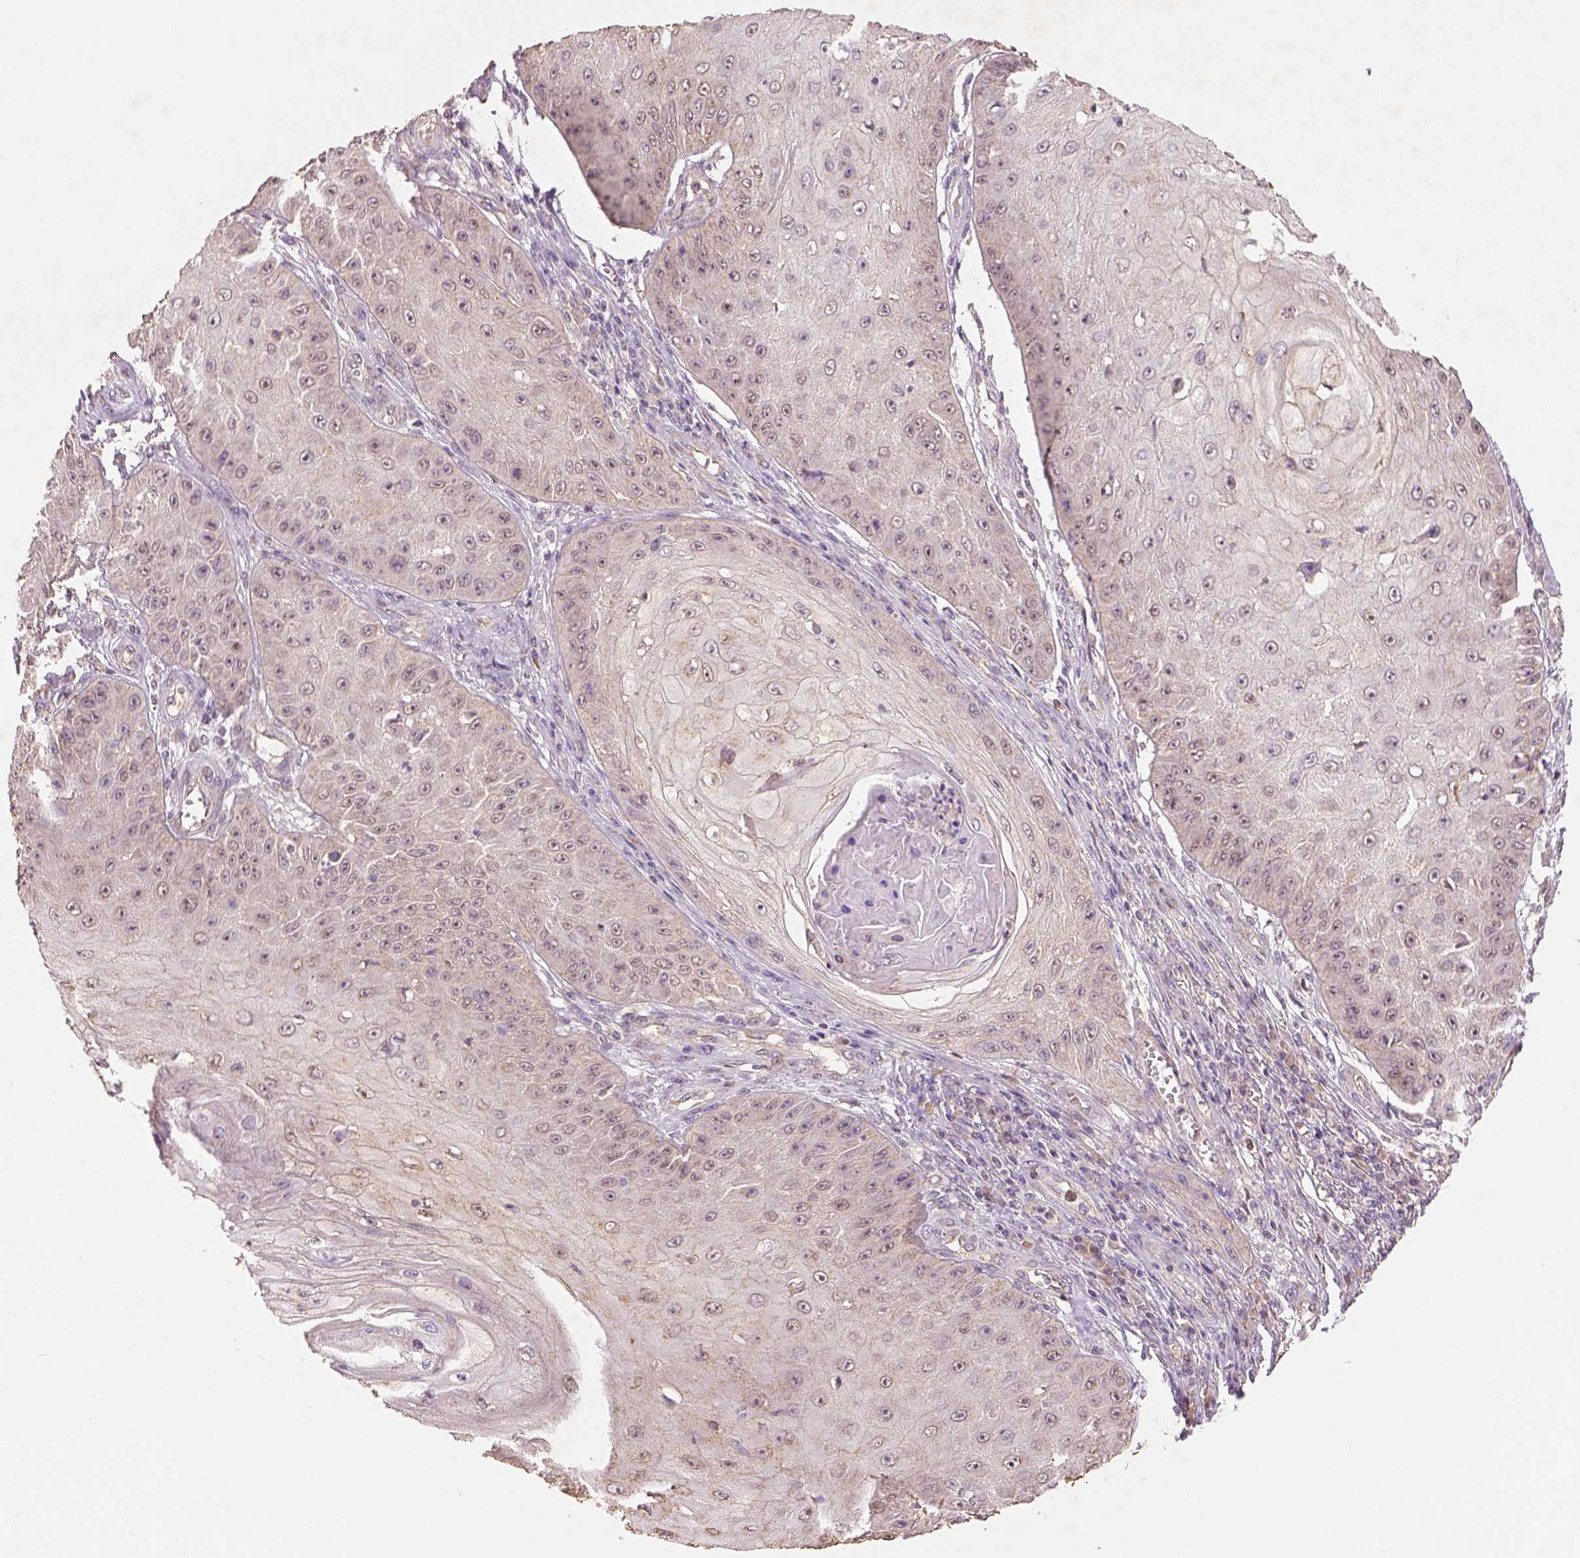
{"staining": {"intensity": "negative", "quantity": "none", "location": "none"}, "tissue": "skin cancer", "cell_type": "Tumor cells", "image_type": "cancer", "snomed": [{"axis": "morphology", "description": "Squamous cell carcinoma, NOS"}, {"axis": "topography", "description": "Skin"}], "caption": "Immunohistochemical staining of skin cancer (squamous cell carcinoma) reveals no significant positivity in tumor cells.", "gene": "AP2B1", "patient": {"sex": "male", "age": 70}}